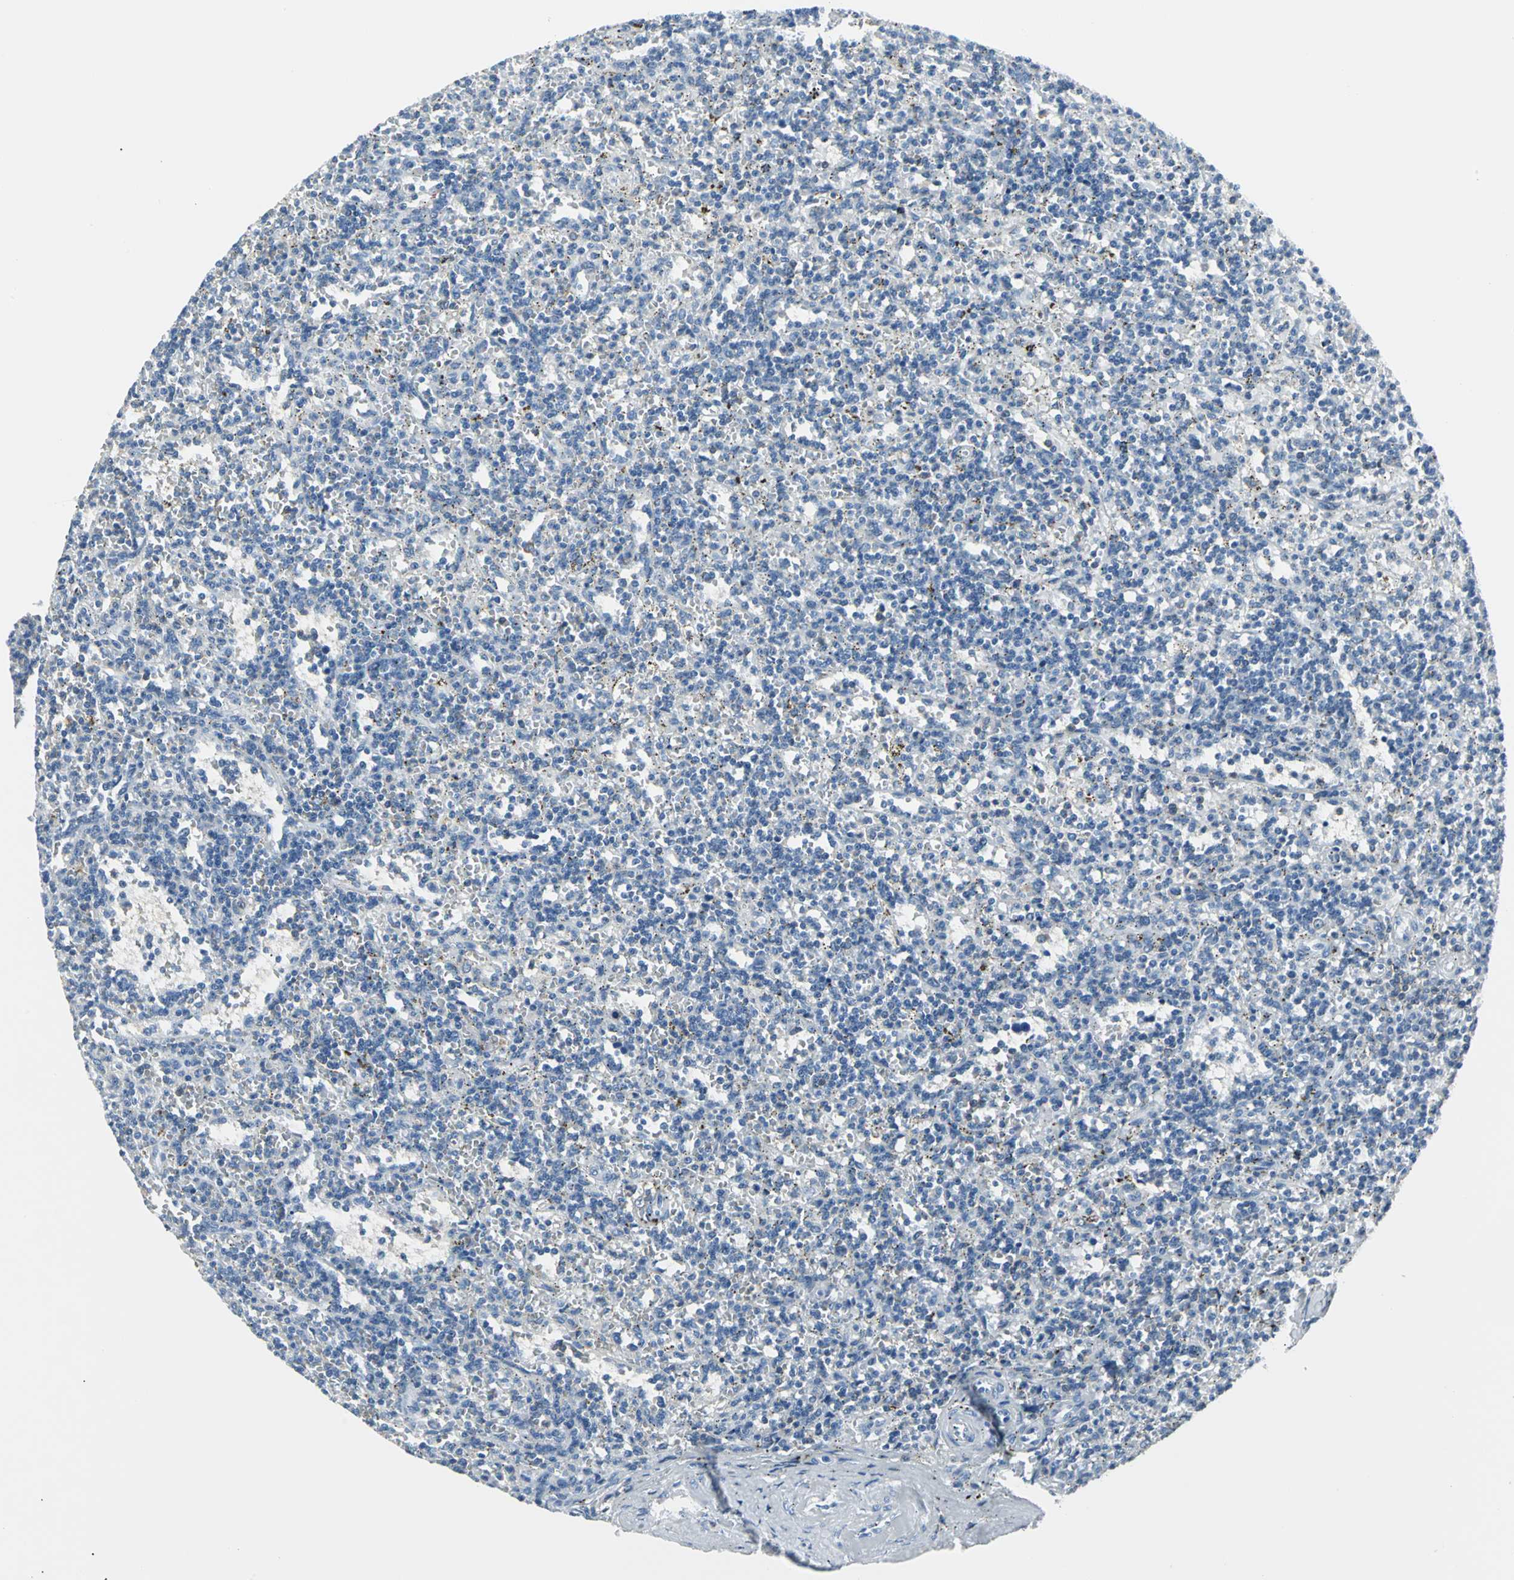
{"staining": {"intensity": "negative", "quantity": "none", "location": "none"}, "tissue": "lymphoma", "cell_type": "Tumor cells", "image_type": "cancer", "snomed": [{"axis": "morphology", "description": "Malignant lymphoma, non-Hodgkin's type, Low grade"}, {"axis": "topography", "description": "Spleen"}], "caption": "This is an IHC photomicrograph of lymphoma. There is no positivity in tumor cells.", "gene": "IQGAP2", "patient": {"sex": "male", "age": 73}}